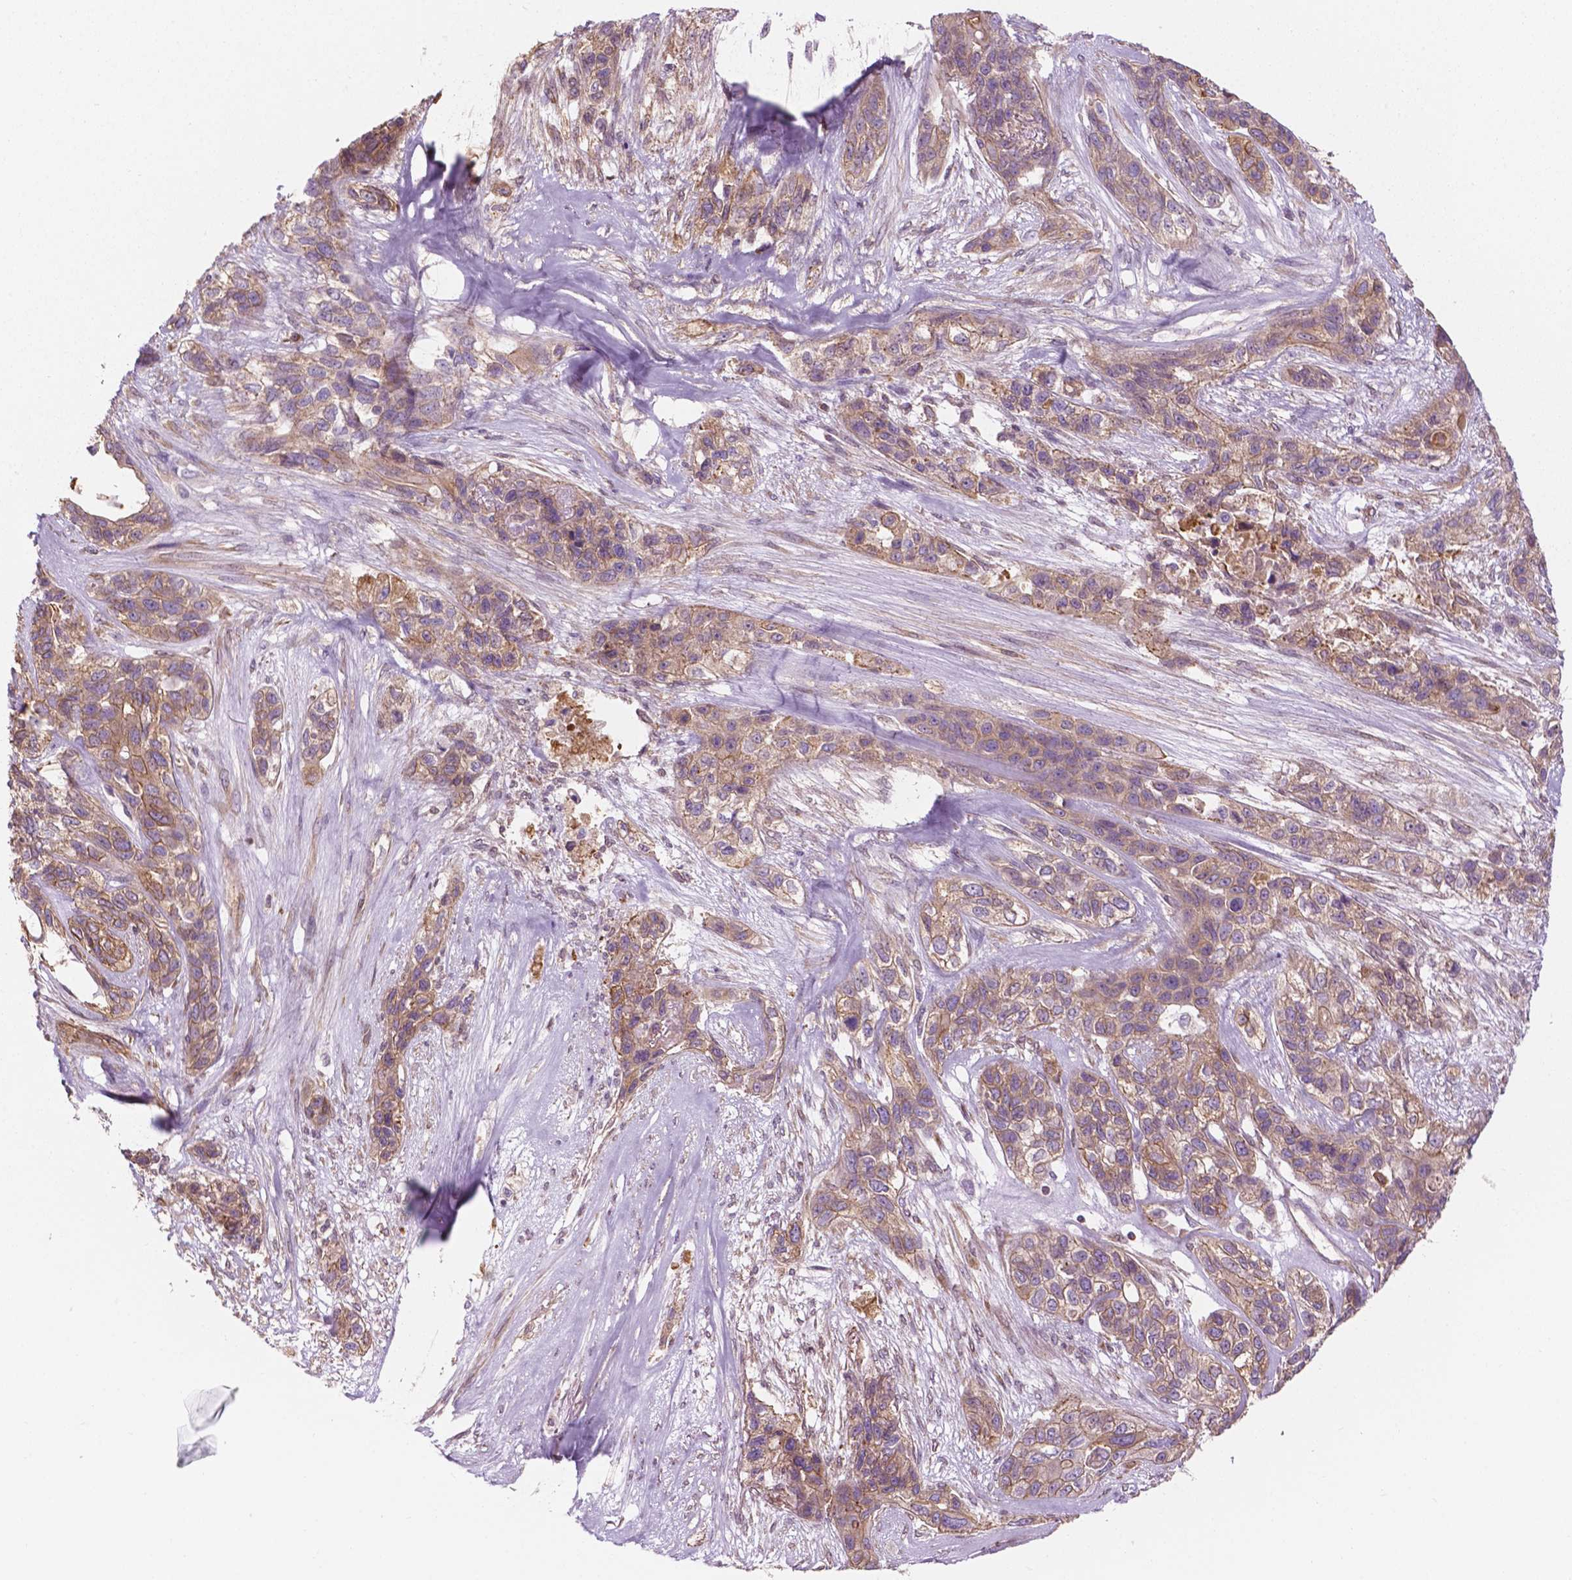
{"staining": {"intensity": "moderate", "quantity": "25%-75%", "location": "cytoplasmic/membranous"}, "tissue": "lung cancer", "cell_type": "Tumor cells", "image_type": "cancer", "snomed": [{"axis": "morphology", "description": "Squamous cell carcinoma, NOS"}, {"axis": "topography", "description": "Lung"}], "caption": "DAB immunohistochemical staining of squamous cell carcinoma (lung) reveals moderate cytoplasmic/membranous protein staining in approximately 25%-75% of tumor cells. The staining is performed using DAB brown chromogen to label protein expression. The nuclei are counter-stained blue using hematoxylin.", "gene": "SURF4", "patient": {"sex": "female", "age": 70}}